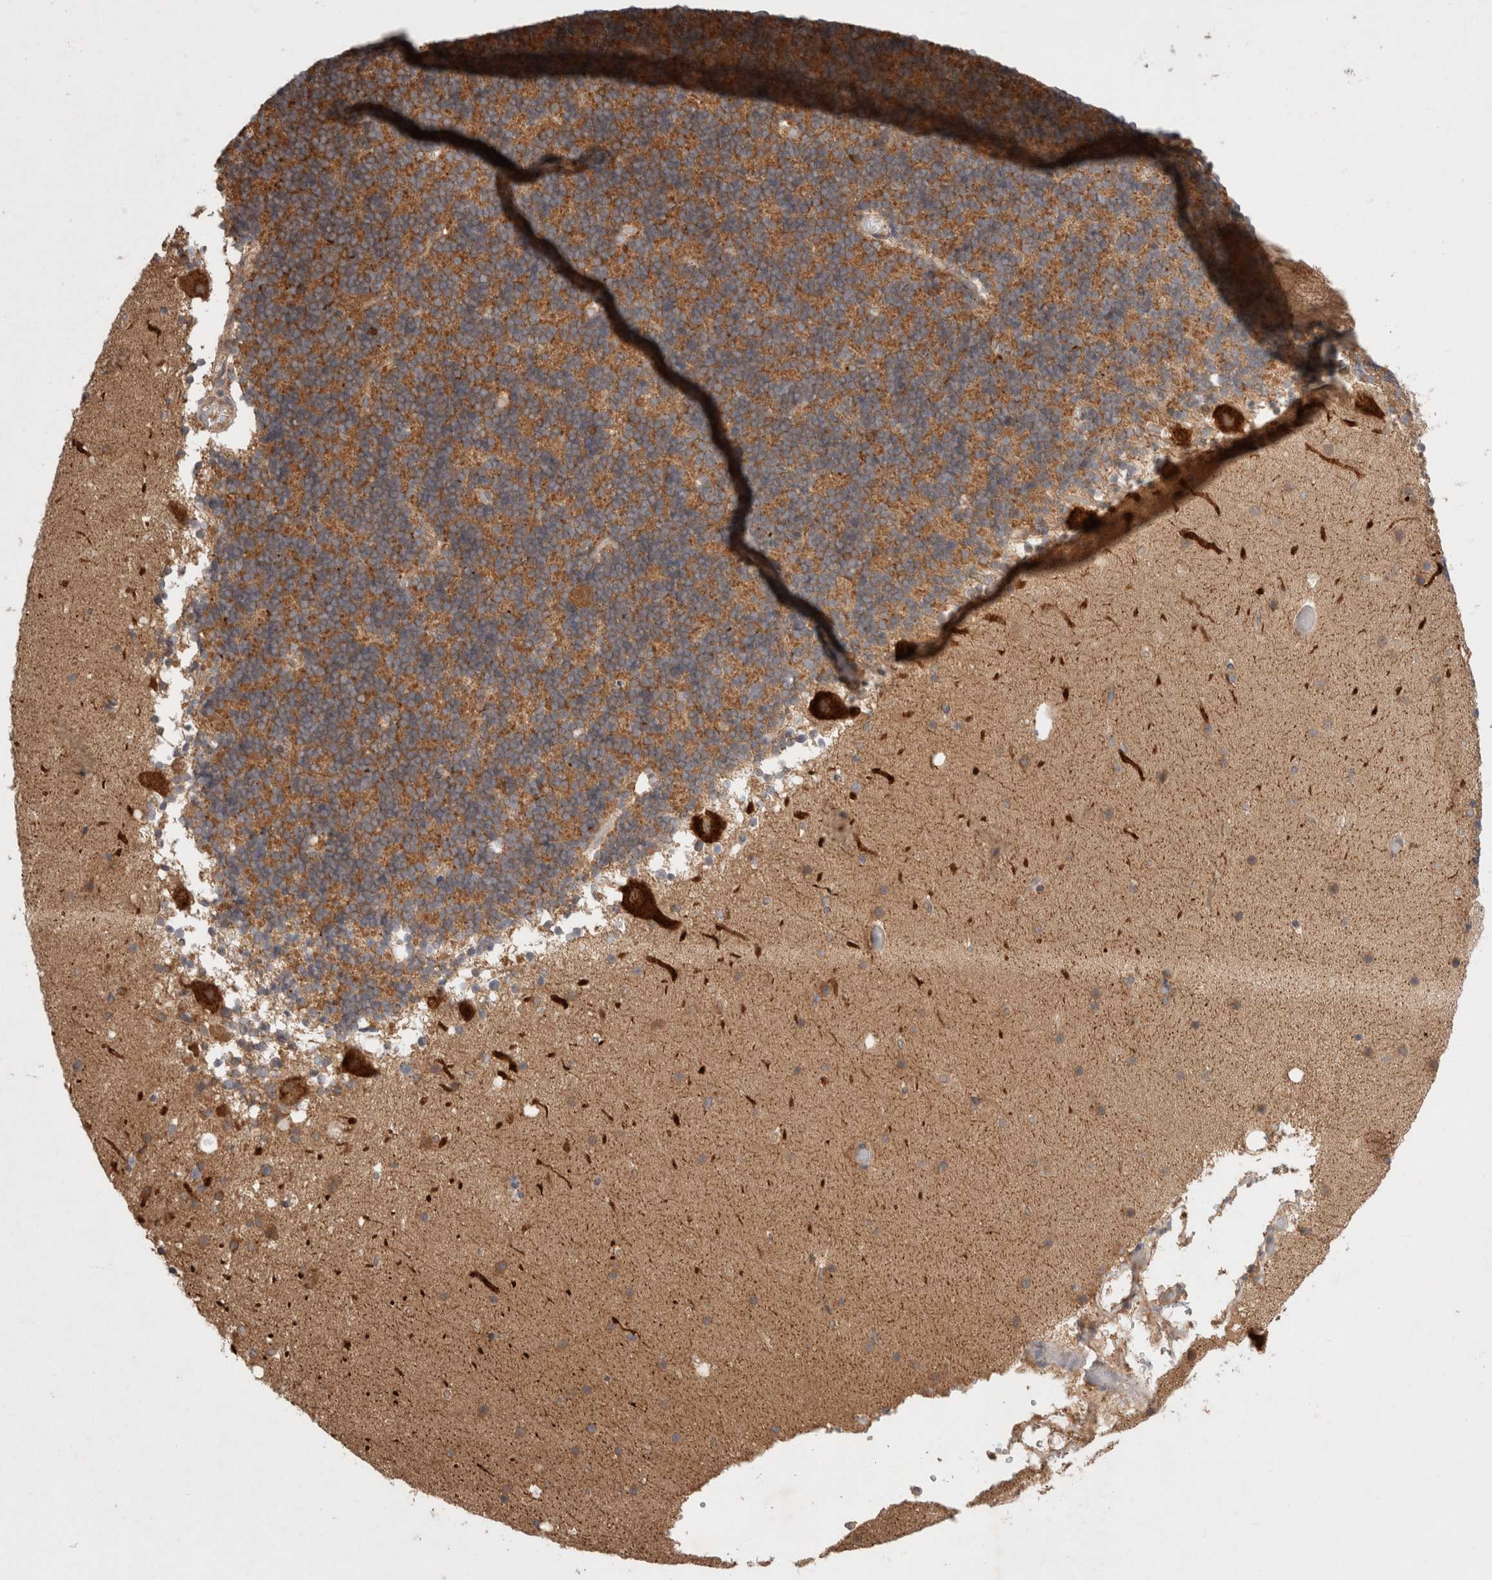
{"staining": {"intensity": "moderate", "quantity": ">75%", "location": "cytoplasmic/membranous"}, "tissue": "cerebellum", "cell_type": "Cells in granular layer", "image_type": "normal", "snomed": [{"axis": "morphology", "description": "Normal tissue, NOS"}, {"axis": "topography", "description": "Cerebellum"}], "caption": "A medium amount of moderate cytoplasmic/membranous staining is appreciated in about >75% of cells in granular layer in normal cerebellum.", "gene": "HROB", "patient": {"sex": "male", "age": 57}}